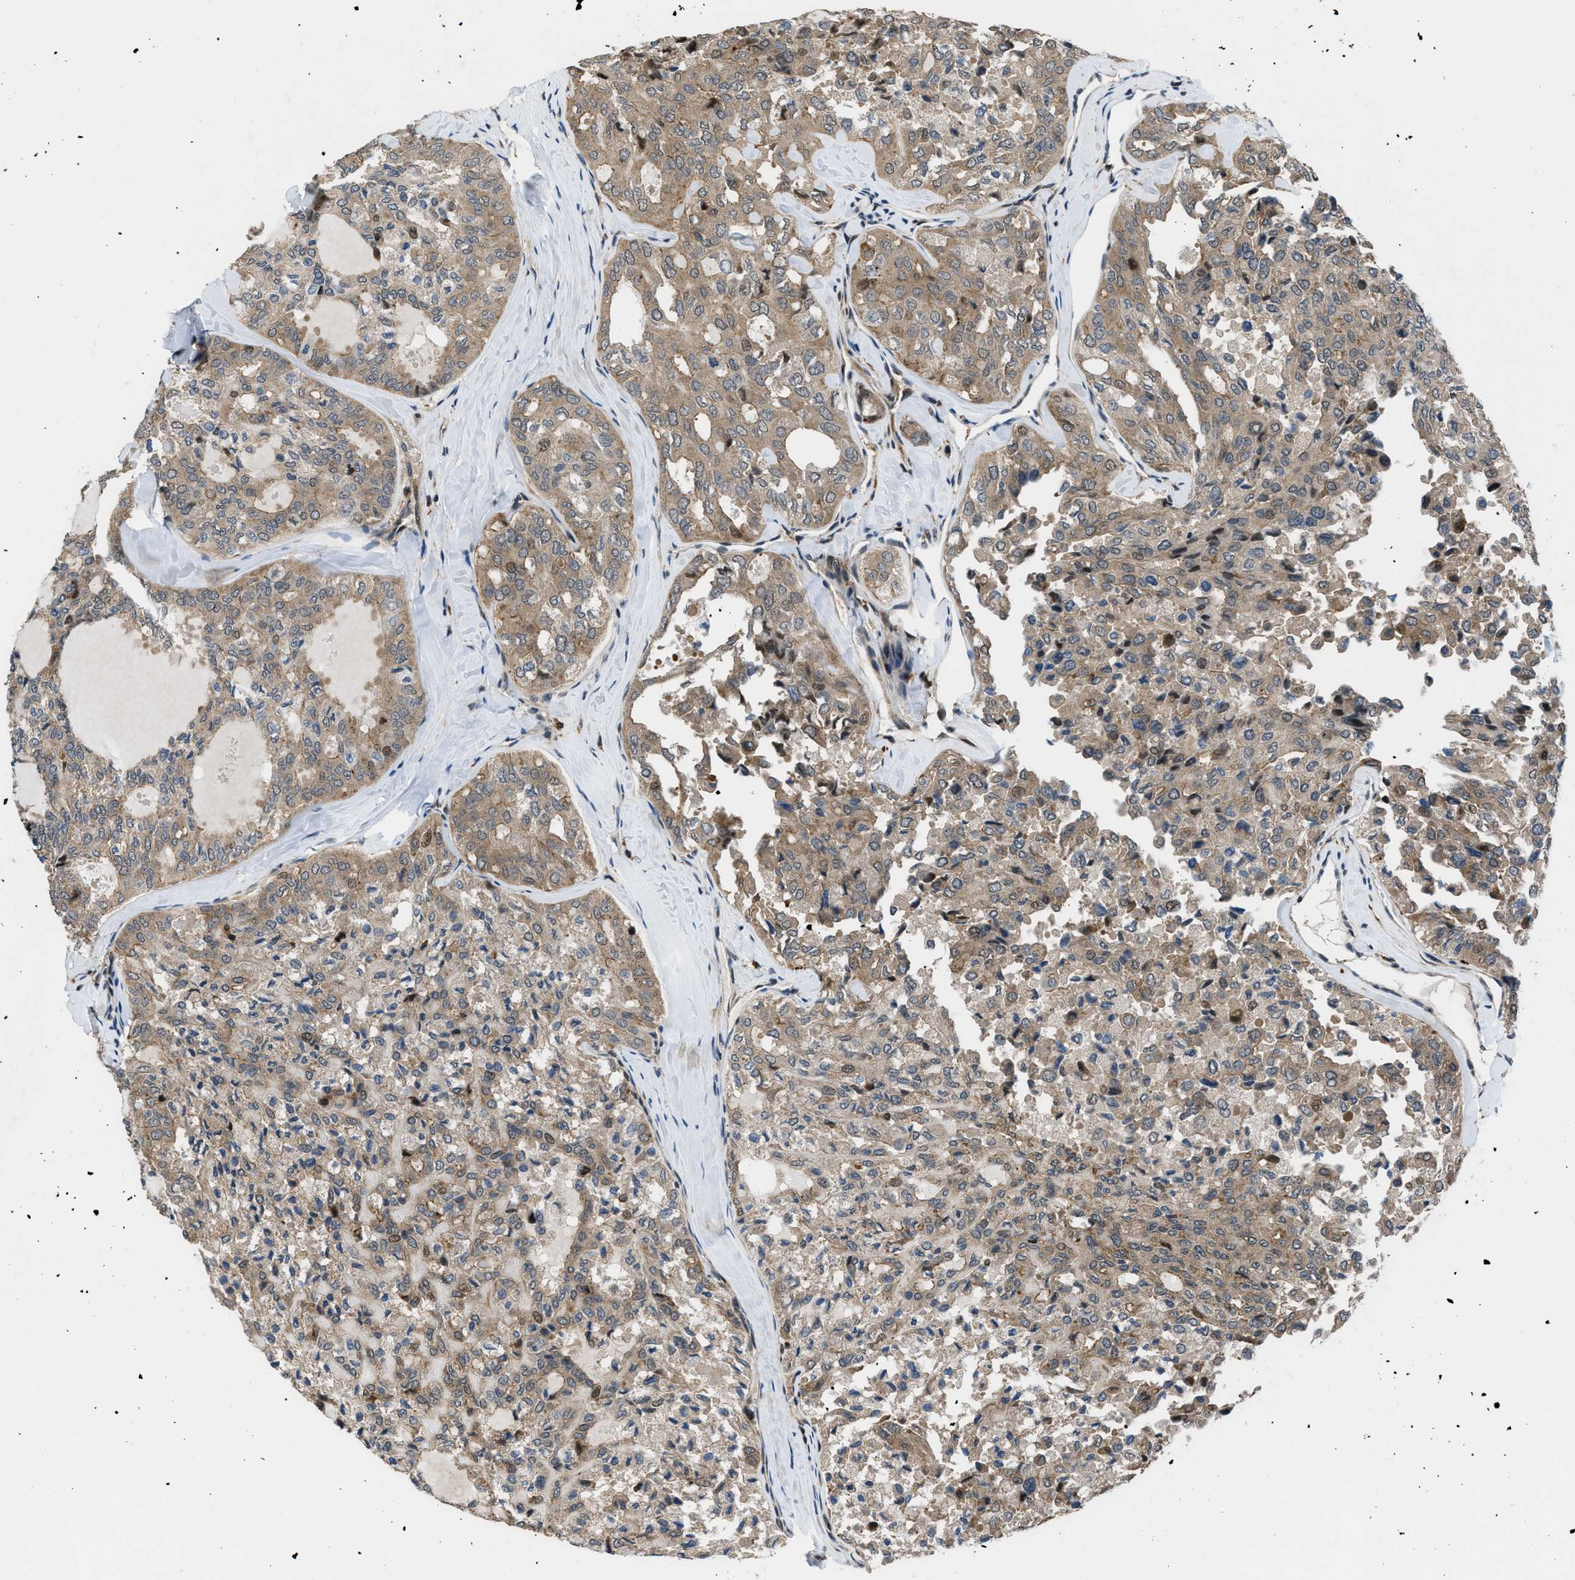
{"staining": {"intensity": "moderate", "quantity": ">75%", "location": "cytoplasmic/membranous"}, "tissue": "thyroid cancer", "cell_type": "Tumor cells", "image_type": "cancer", "snomed": [{"axis": "morphology", "description": "Follicular adenoma carcinoma, NOS"}, {"axis": "topography", "description": "Thyroid gland"}], "caption": "An image of thyroid cancer (follicular adenoma carcinoma) stained for a protein reveals moderate cytoplasmic/membranous brown staining in tumor cells.", "gene": "CTBS", "patient": {"sex": "male", "age": 75}}